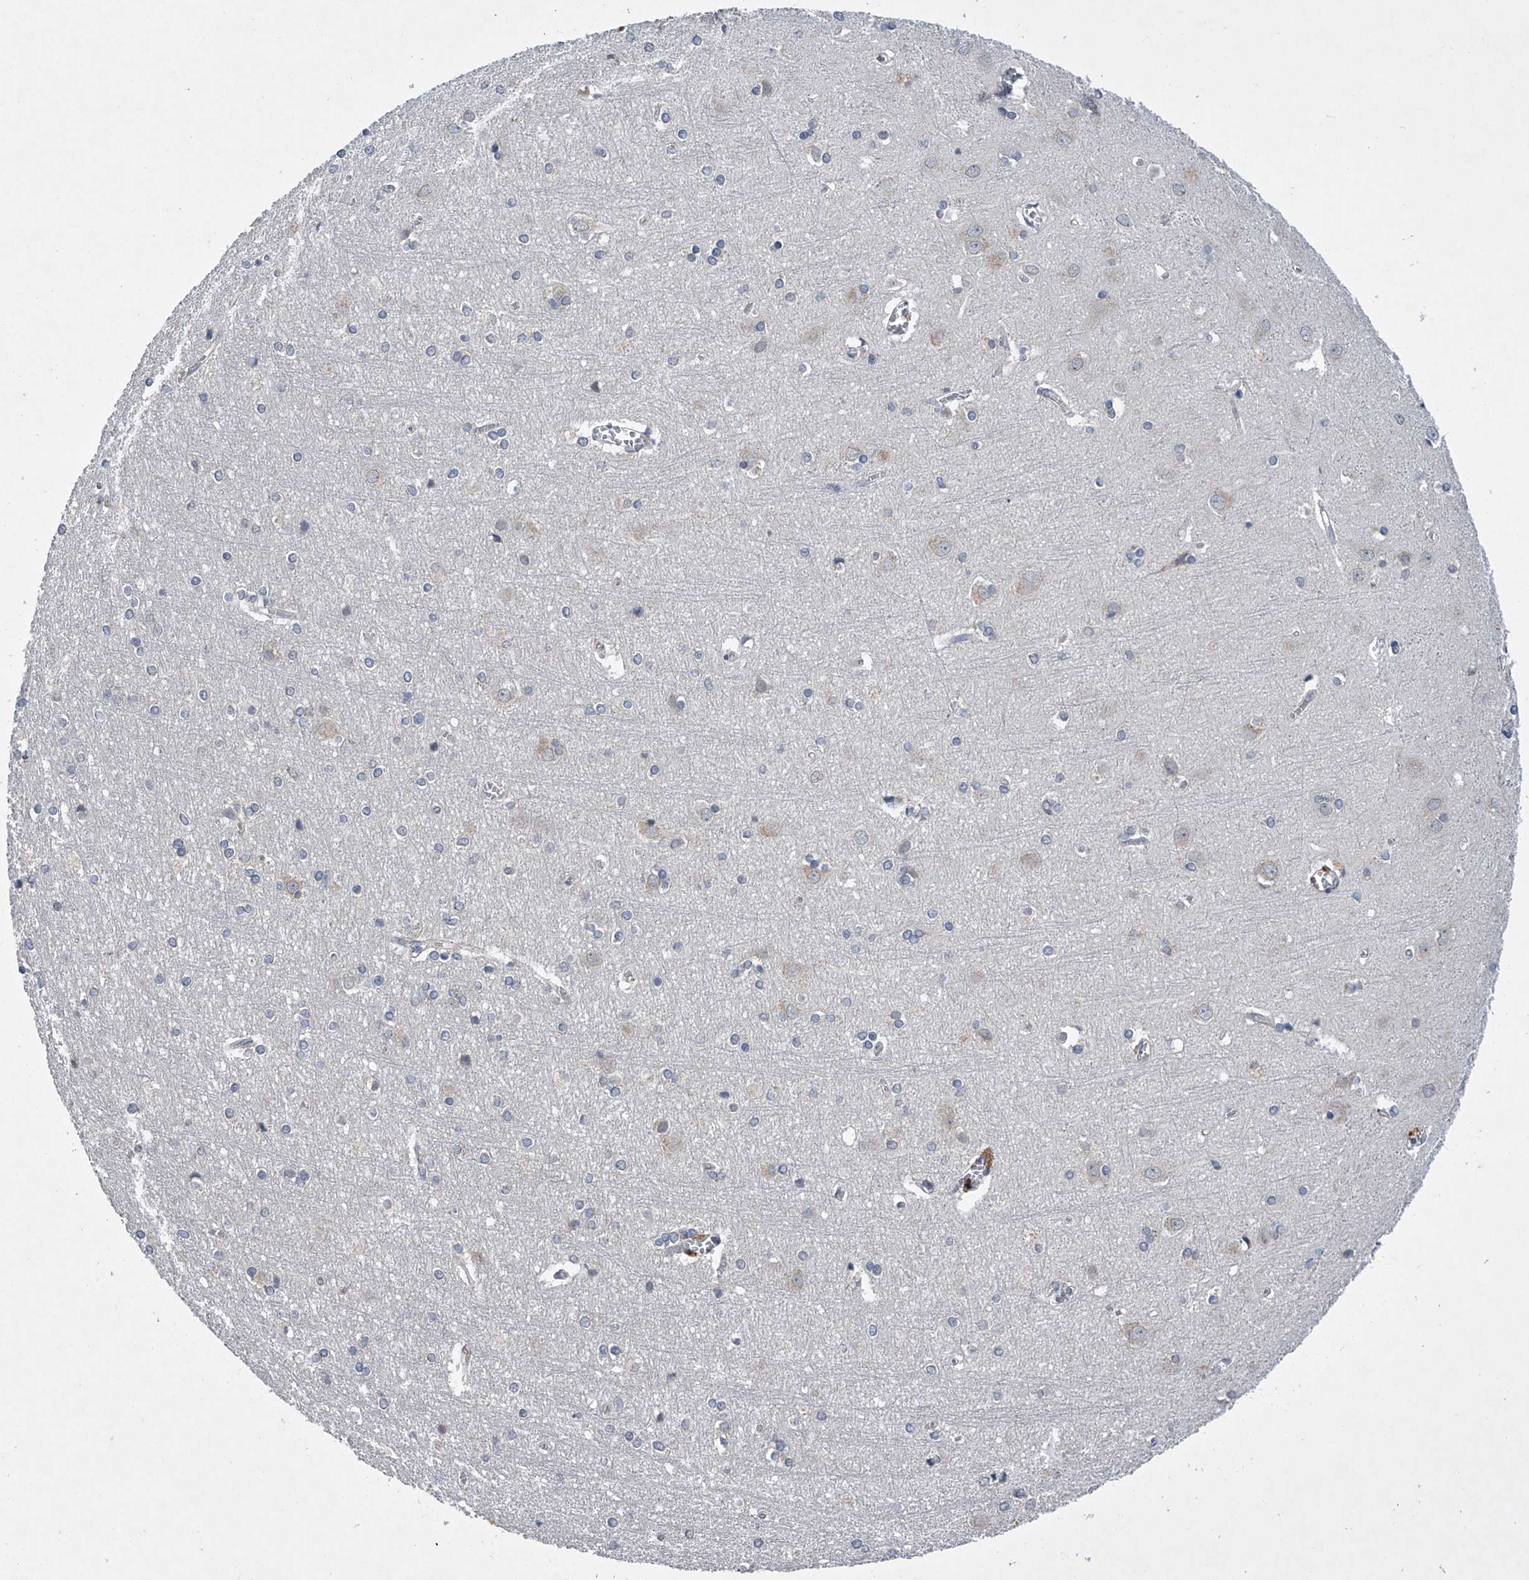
{"staining": {"intensity": "negative", "quantity": "none", "location": "none"}, "tissue": "cerebral cortex", "cell_type": "Endothelial cells", "image_type": "normal", "snomed": [{"axis": "morphology", "description": "Normal tissue, NOS"}, {"axis": "topography", "description": "Cerebral cortex"}], "caption": "DAB immunohistochemical staining of unremarkable cerebral cortex reveals no significant expression in endothelial cells.", "gene": "RNF5", "patient": {"sex": "male", "age": 54}}